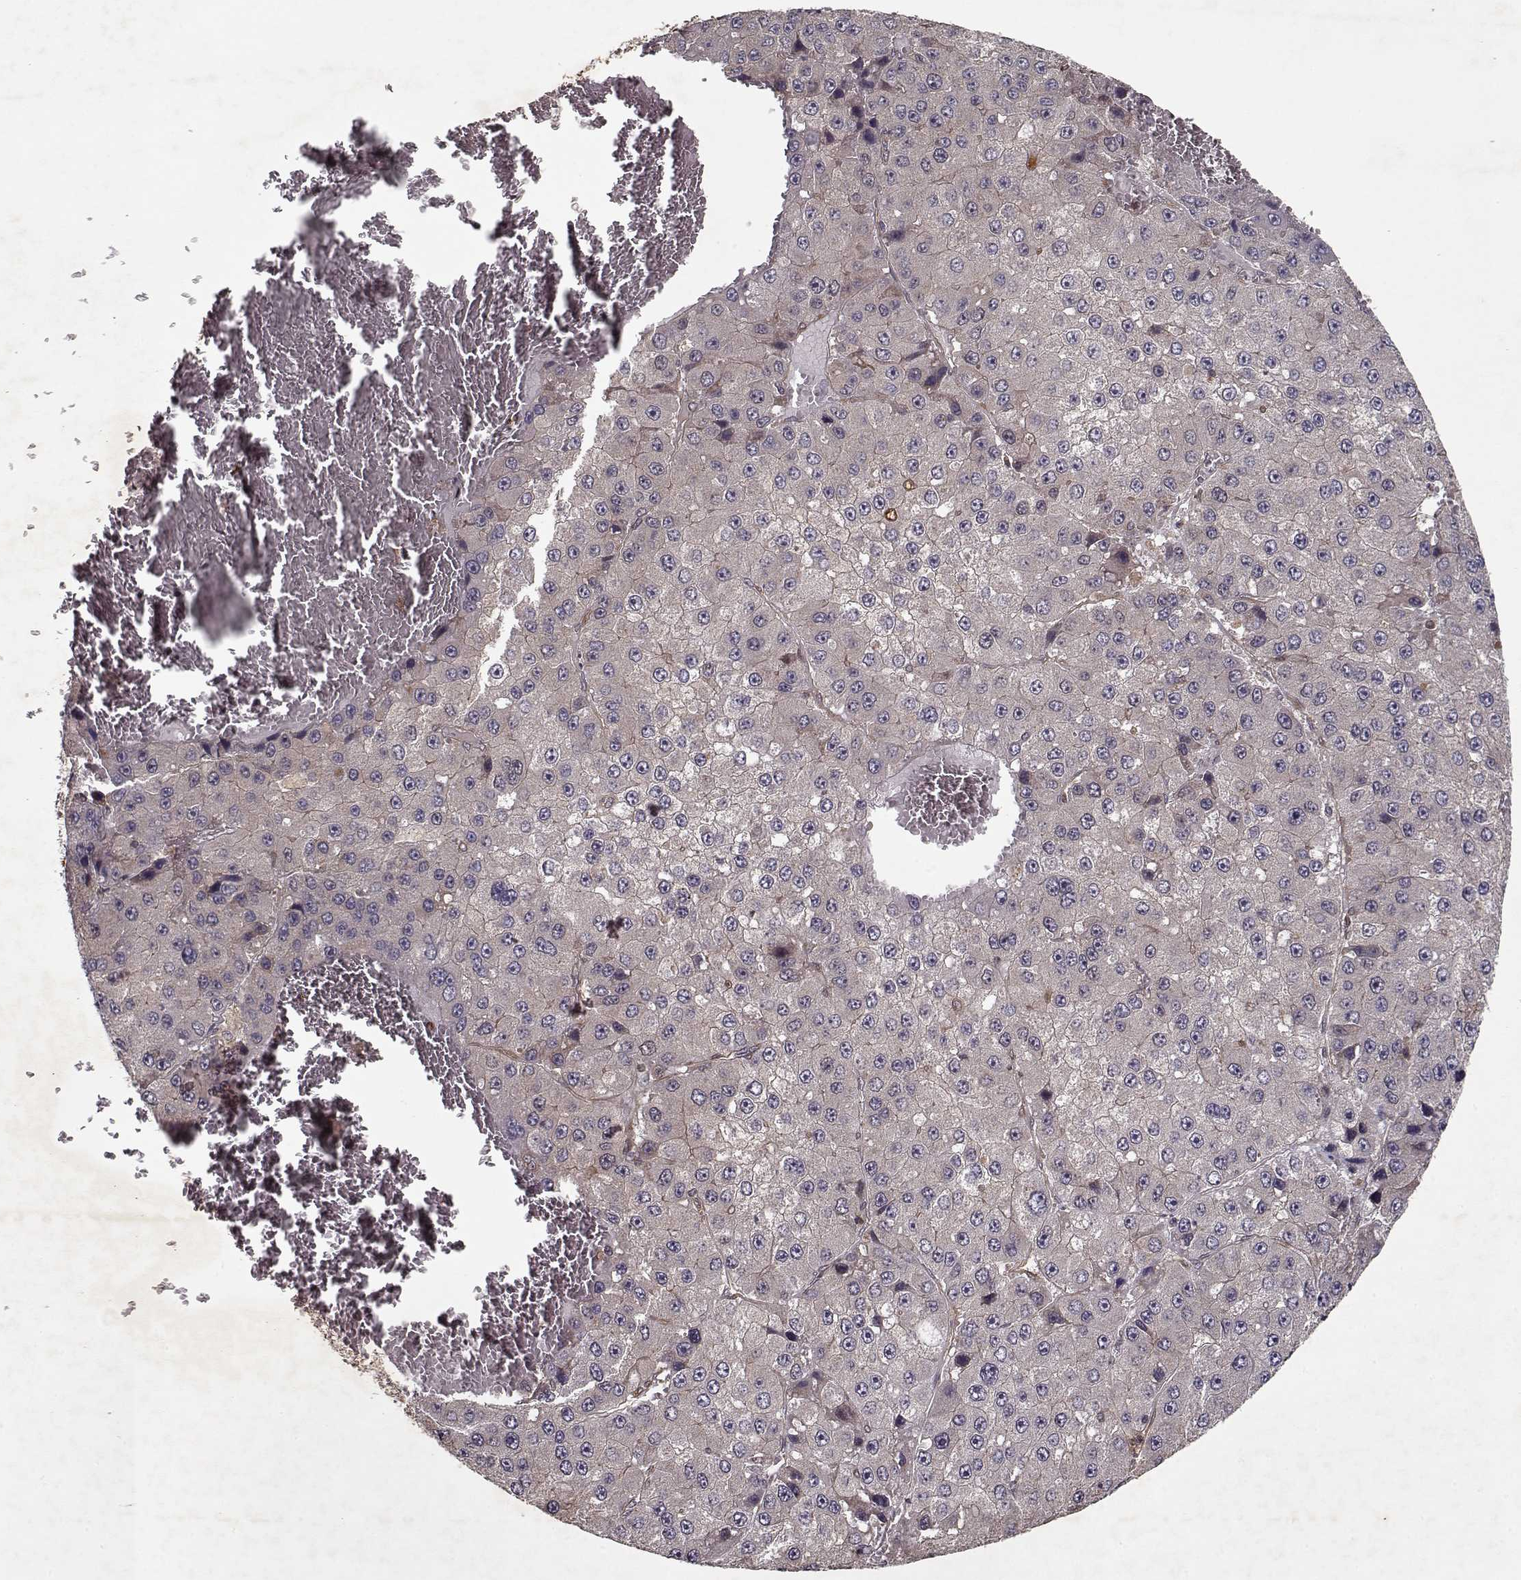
{"staining": {"intensity": "negative", "quantity": "none", "location": "none"}, "tissue": "liver cancer", "cell_type": "Tumor cells", "image_type": "cancer", "snomed": [{"axis": "morphology", "description": "Carcinoma, Hepatocellular, NOS"}, {"axis": "topography", "description": "Liver"}], "caption": "High power microscopy micrograph of an immunohistochemistry photomicrograph of hepatocellular carcinoma (liver), revealing no significant expression in tumor cells. (DAB IHC, high magnification).", "gene": "PPP1R12A", "patient": {"sex": "female", "age": 73}}